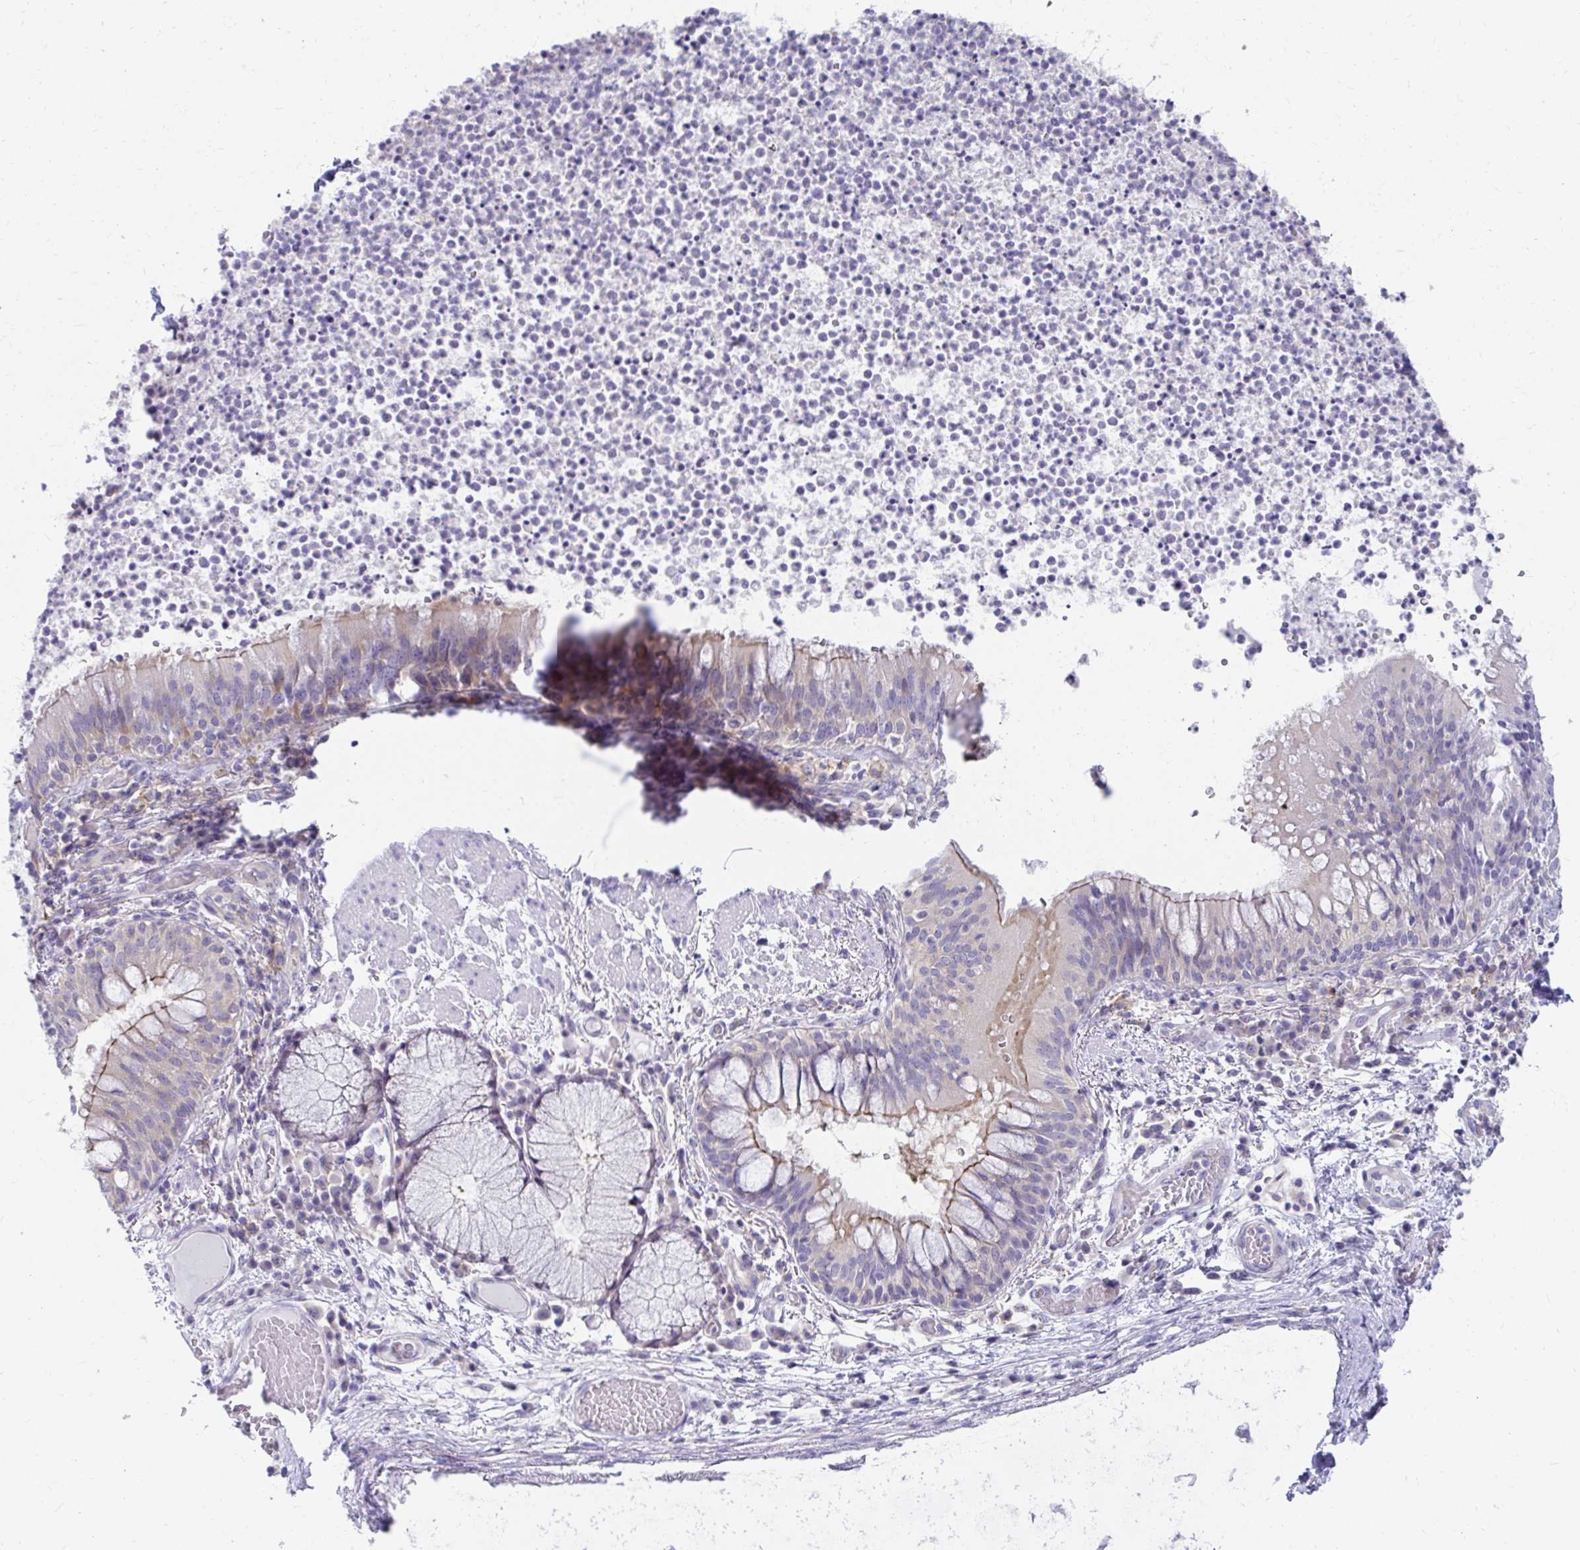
{"staining": {"intensity": "moderate", "quantity": "25%-75%", "location": "cytoplasmic/membranous"}, "tissue": "bronchus", "cell_type": "Respiratory epithelial cells", "image_type": "normal", "snomed": [{"axis": "morphology", "description": "Normal tissue, NOS"}, {"axis": "topography", "description": "Lymph node"}, {"axis": "topography", "description": "Bronchus"}], "caption": "Moderate cytoplasmic/membranous positivity for a protein is identified in about 25%-75% of respiratory epithelial cells of benign bronchus using immunohistochemistry (IHC).", "gene": "C19orf81", "patient": {"sex": "male", "age": 56}}